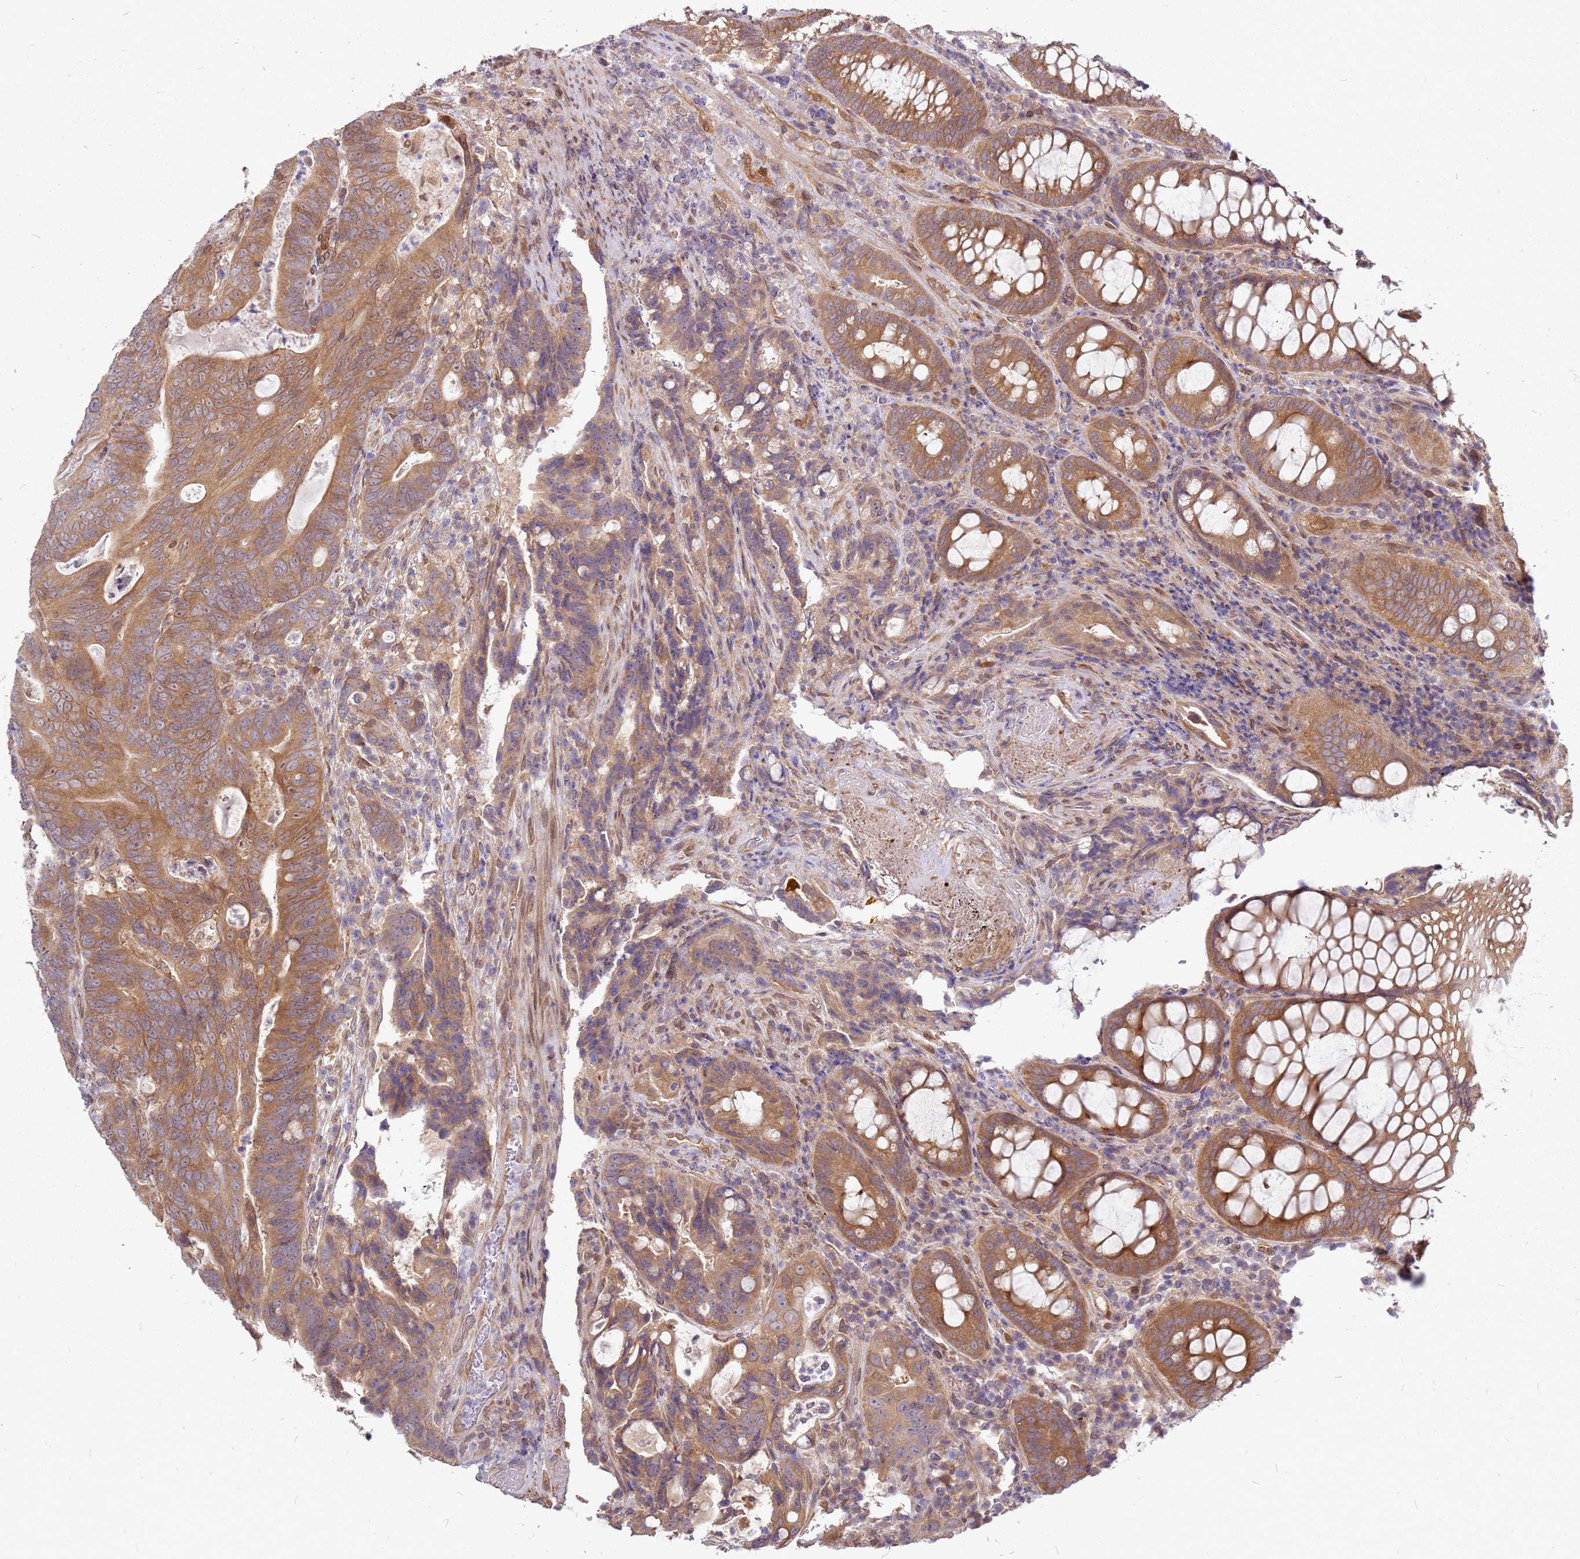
{"staining": {"intensity": "moderate", "quantity": ">75%", "location": "cytoplasmic/membranous"}, "tissue": "colorectal cancer", "cell_type": "Tumor cells", "image_type": "cancer", "snomed": [{"axis": "morphology", "description": "Adenocarcinoma, NOS"}, {"axis": "topography", "description": "Colon"}], "caption": "Human colorectal cancer stained for a protein (brown) displays moderate cytoplasmic/membranous positive expression in approximately >75% of tumor cells.", "gene": "NUDT14", "patient": {"sex": "female", "age": 82}}